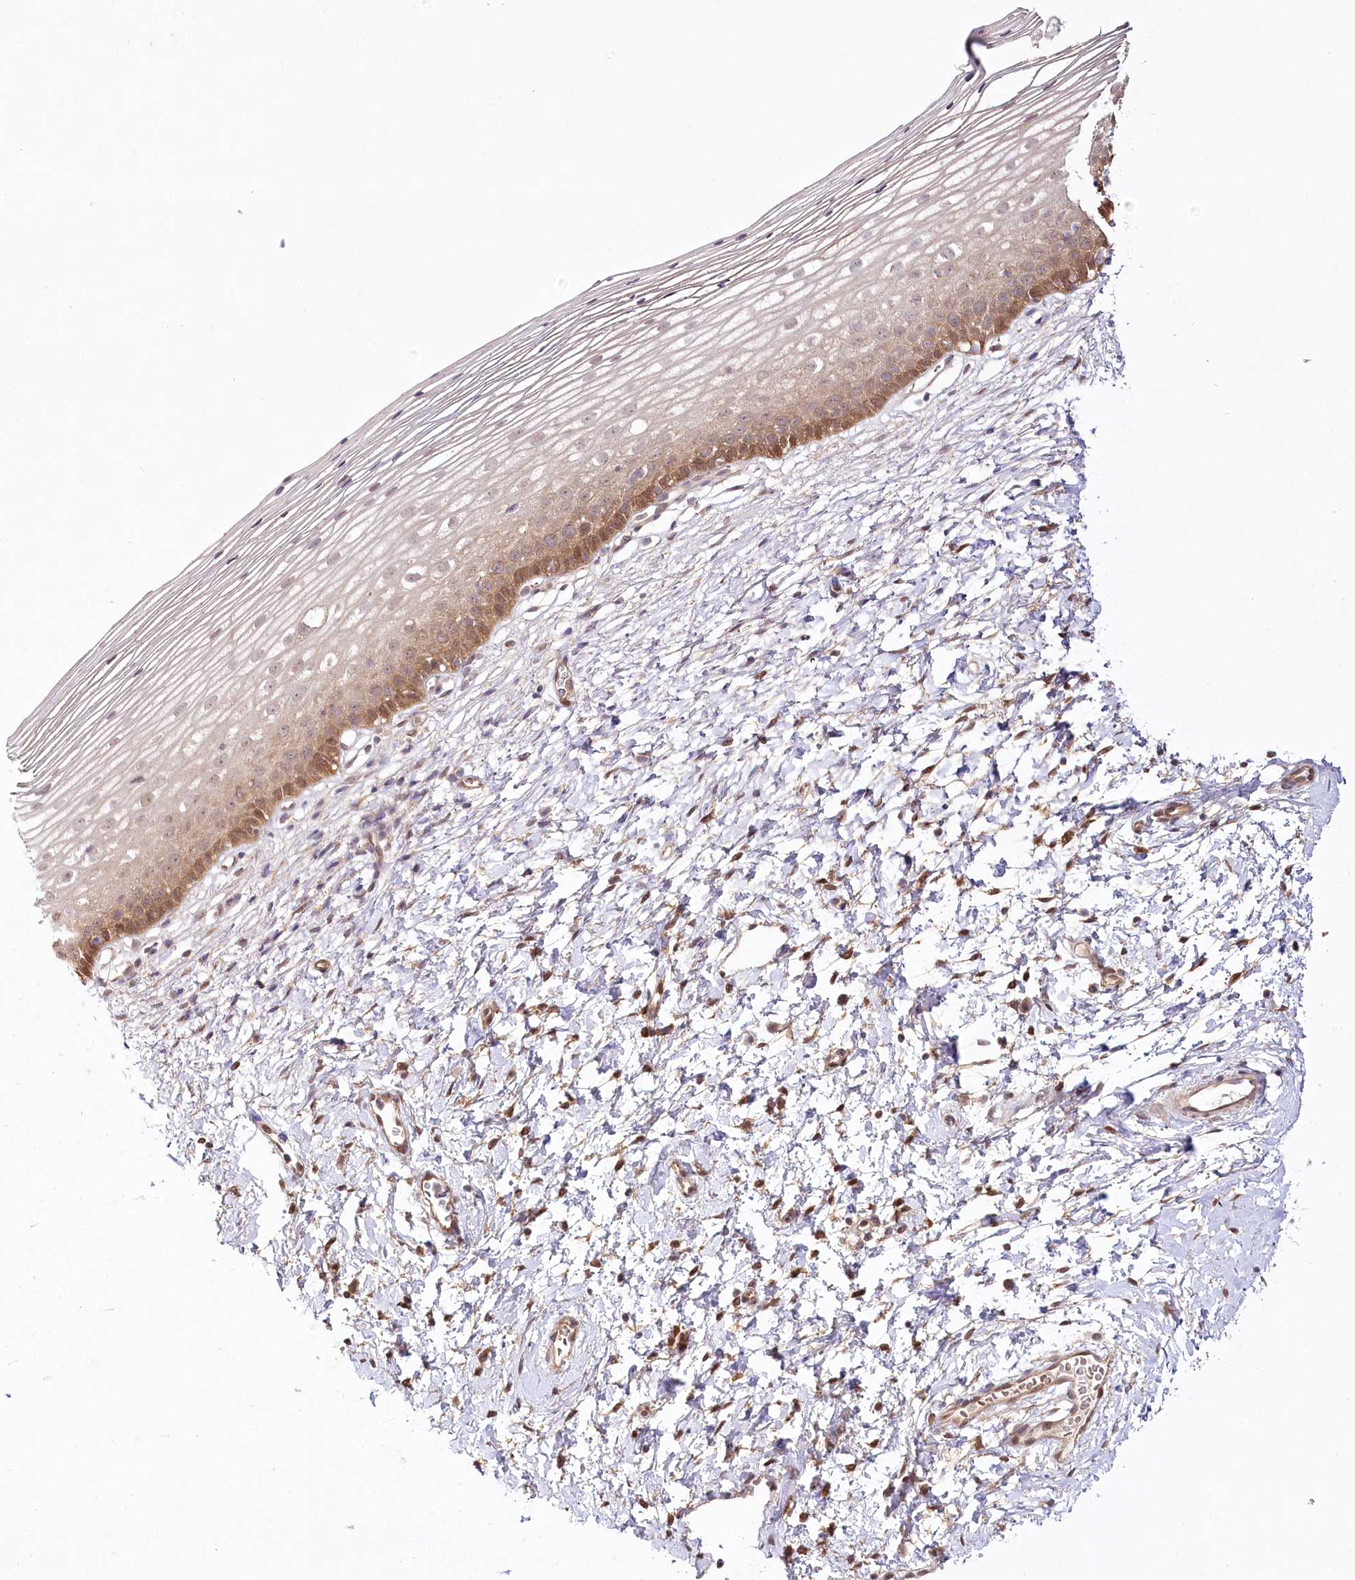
{"staining": {"intensity": "moderate", "quantity": ">75%", "location": "cytoplasmic/membranous"}, "tissue": "cervix", "cell_type": "Glandular cells", "image_type": "normal", "snomed": [{"axis": "morphology", "description": "Normal tissue, NOS"}, {"axis": "topography", "description": "Cervix"}], "caption": "Immunohistochemical staining of unremarkable cervix exhibits moderate cytoplasmic/membranous protein expression in approximately >75% of glandular cells.", "gene": "INPP4B", "patient": {"sex": "female", "age": 72}}